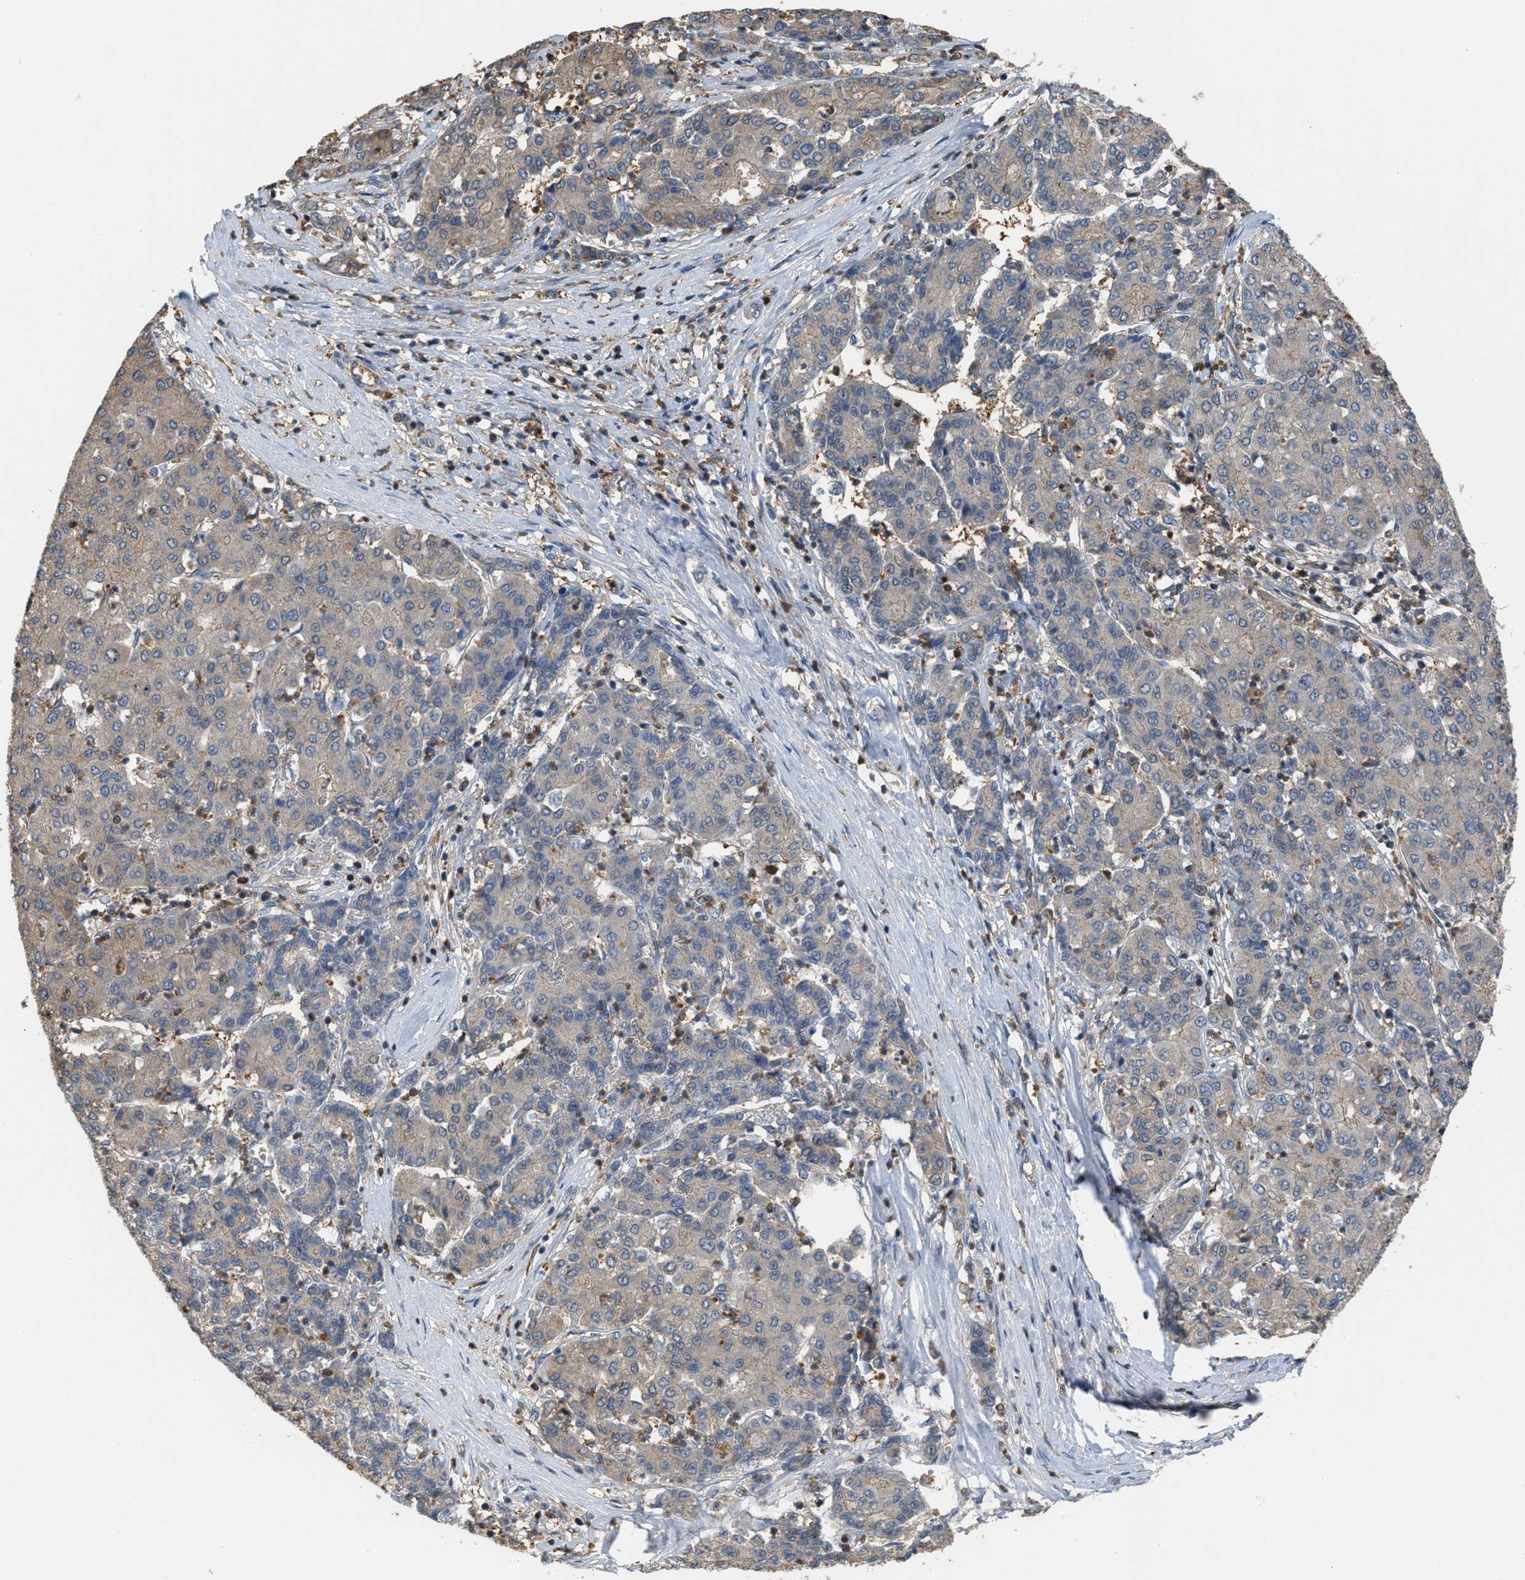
{"staining": {"intensity": "weak", "quantity": "25%-75%", "location": "cytoplasmic/membranous"}, "tissue": "liver cancer", "cell_type": "Tumor cells", "image_type": "cancer", "snomed": [{"axis": "morphology", "description": "Carcinoma, Hepatocellular, NOS"}, {"axis": "topography", "description": "Liver"}], "caption": "Brown immunohistochemical staining in human liver cancer exhibits weak cytoplasmic/membranous expression in about 25%-75% of tumor cells.", "gene": "MTPN", "patient": {"sex": "male", "age": 65}}